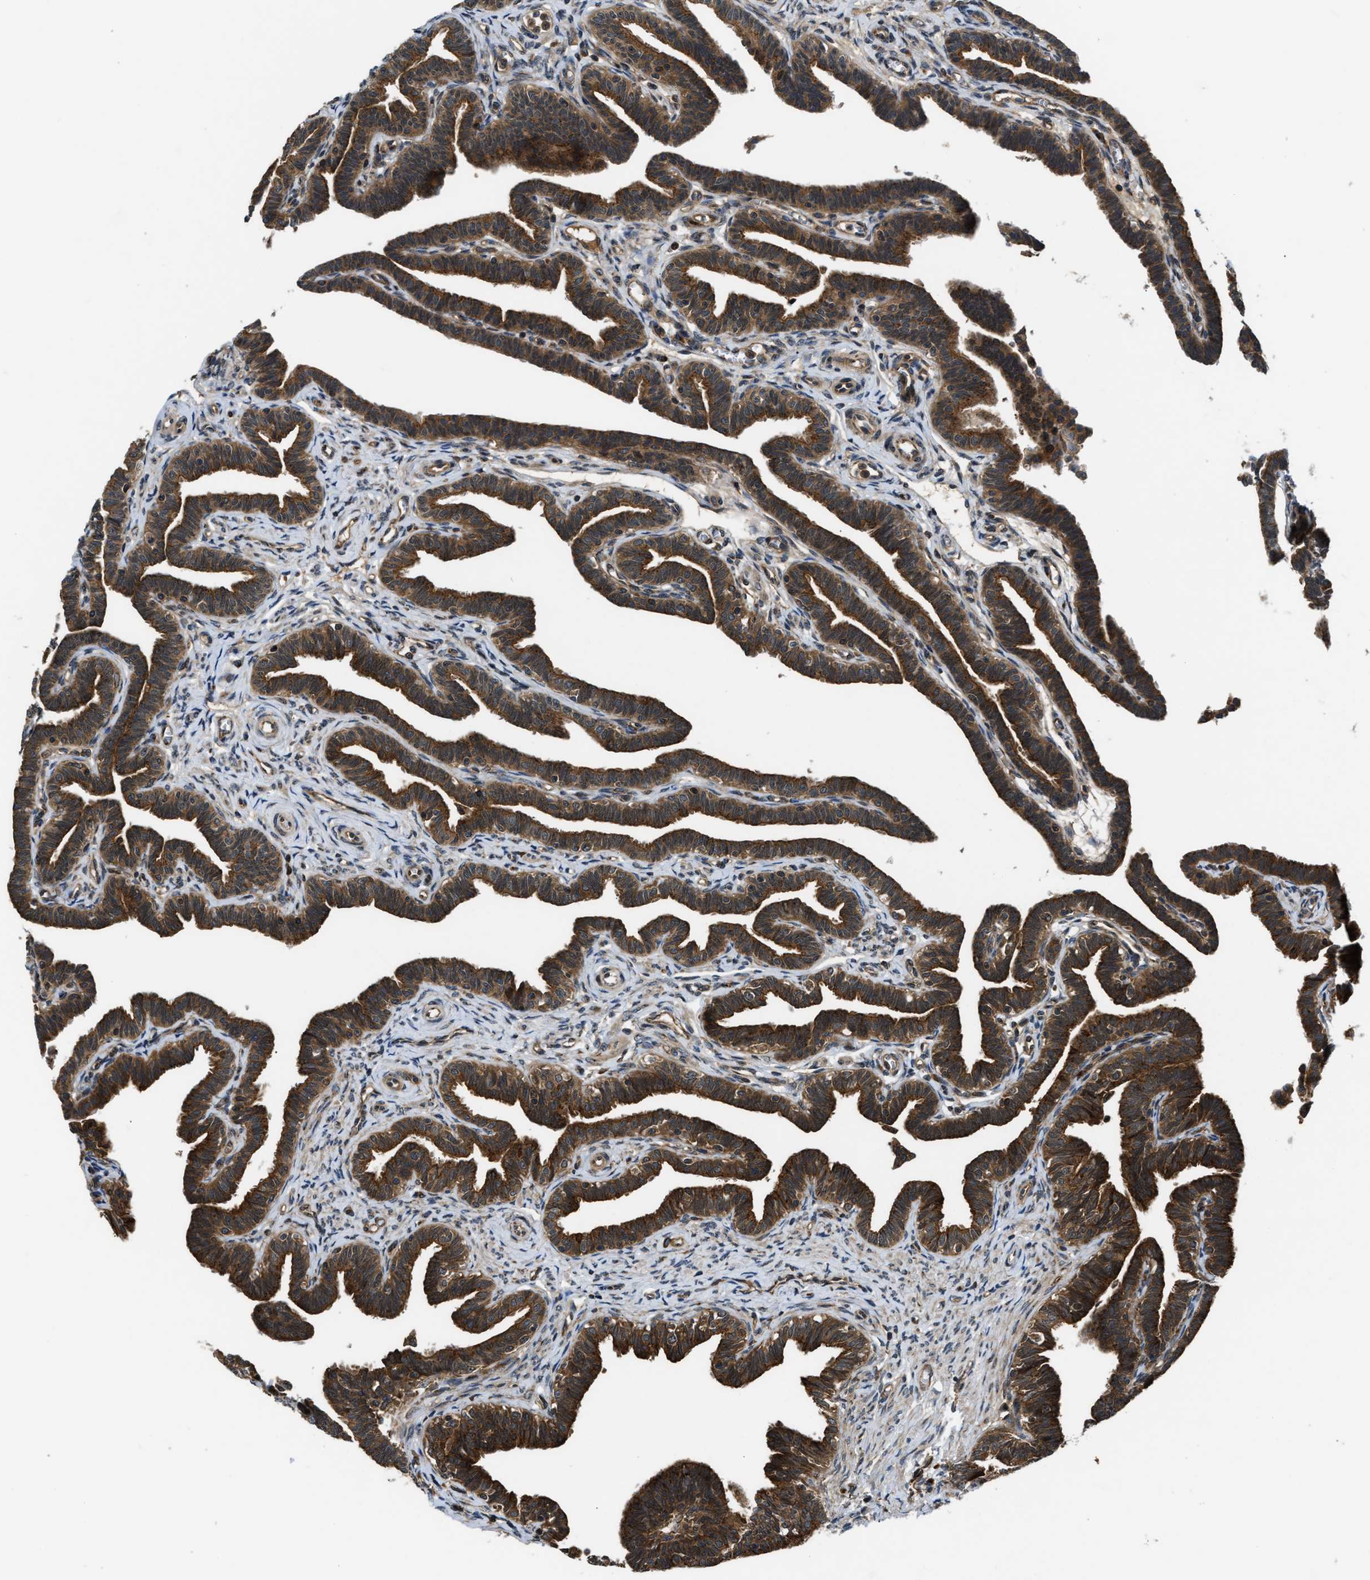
{"staining": {"intensity": "strong", "quantity": ">75%", "location": "cytoplasmic/membranous"}, "tissue": "fallopian tube", "cell_type": "Glandular cells", "image_type": "normal", "snomed": [{"axis": "morphology", "description": "Normal tissue, NOS"}, {"axis": "topography", "description": "Fallopian tube"}, {"axis": "topography", "description": "Ovary"}], "caption": "Immunohistochemistry staining of benign fallopian tube, which shows high levels of strong cytoplasmic/membranous positivity in about >75% of glandular cells indicating strong cytoplasmic/membranous protein staining. The staining was performed using DAB (3,3'-diaminobenzidine) (brown) for protein detection and nuclei were counterstained in hematoxylin (blue).", "gene": "PNPLA8", "patient": {"sex": "female", "age": 23}}